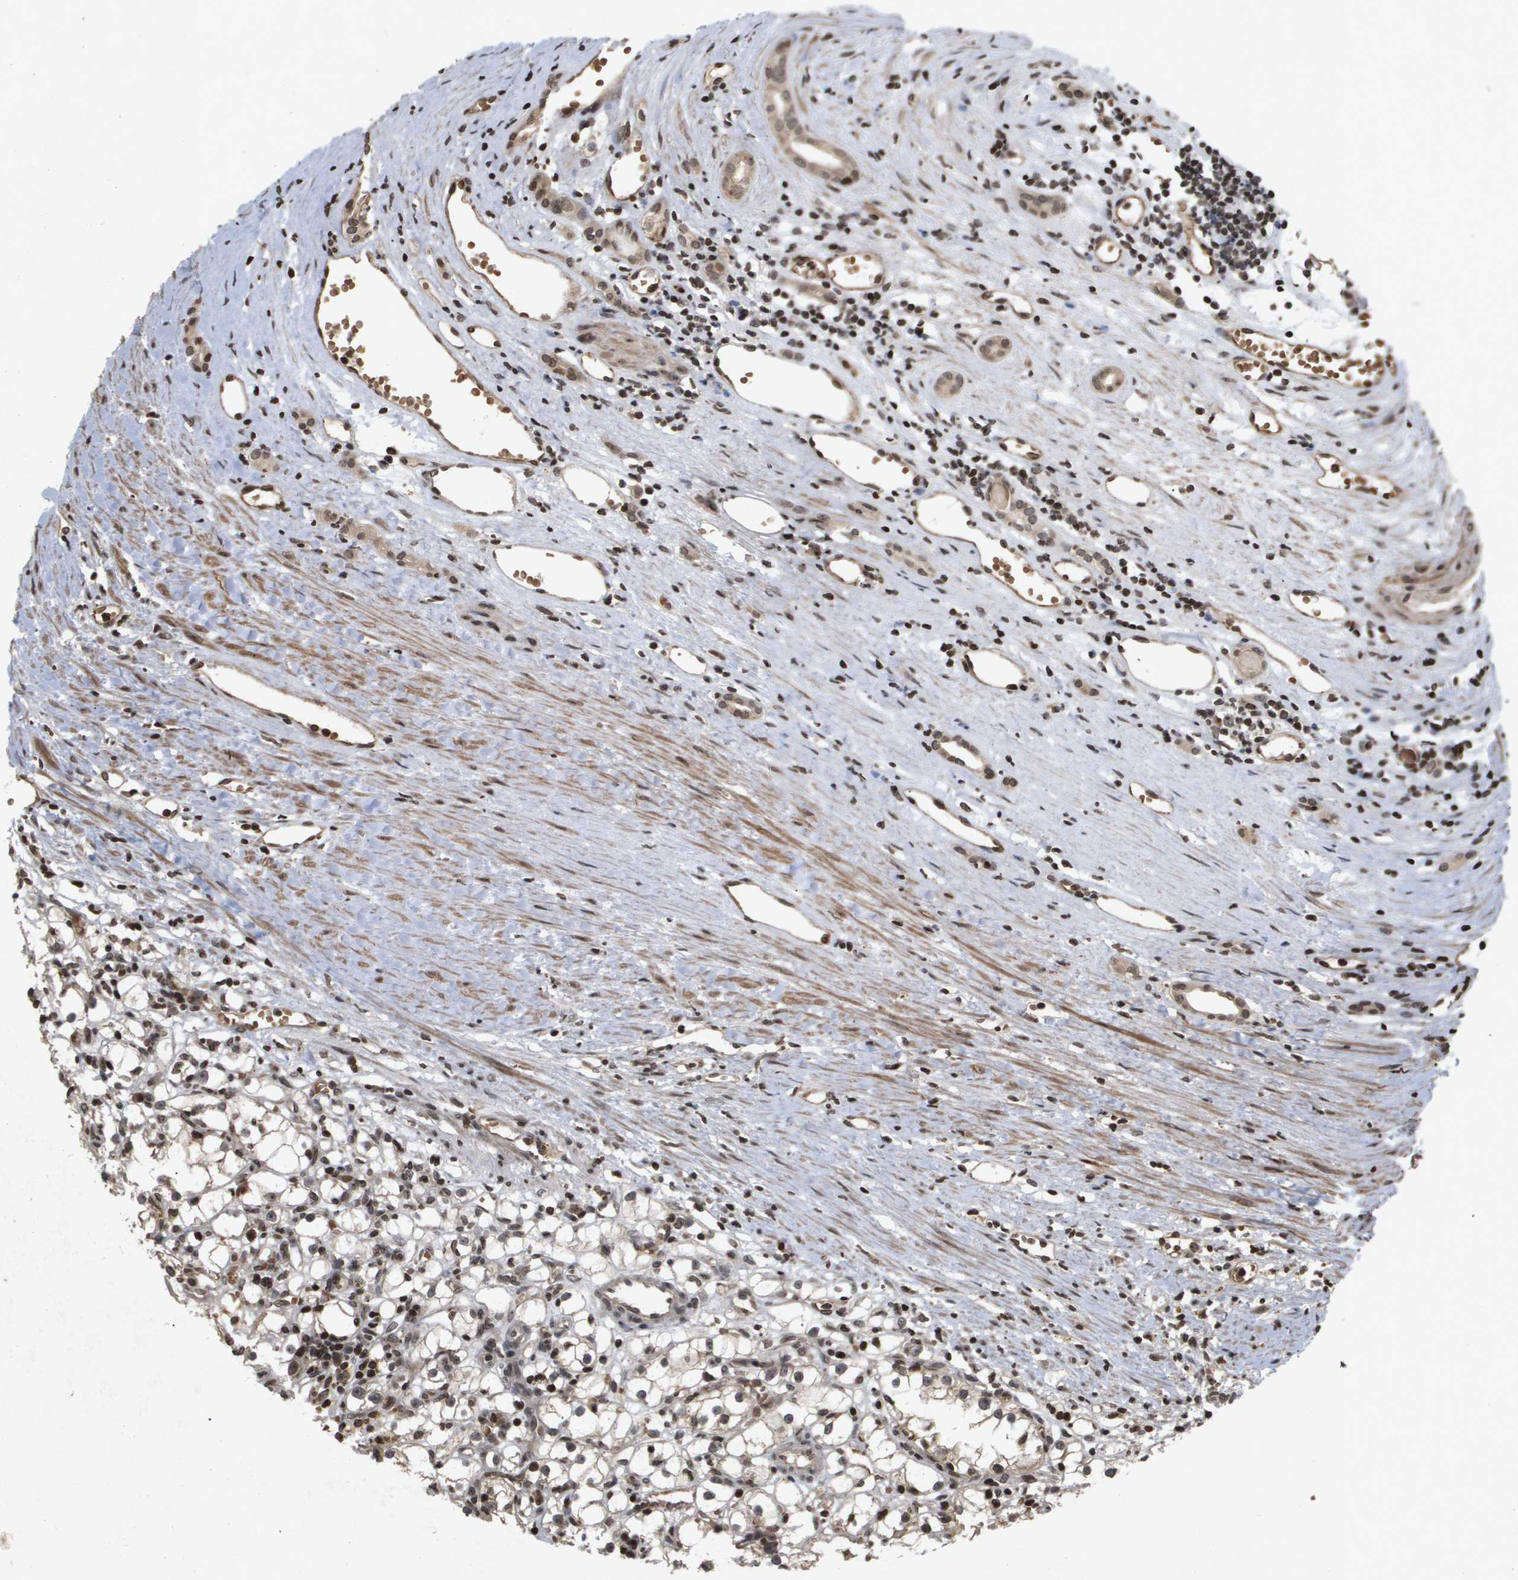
{"staining": {"intensity": "negative", "quantity": "none", "location": "none"}, "tissue": "renal cancer", "cell_type": "Tumor cells", "image_type": "cancer", "snomed": [{"axis": "morphology", "description": "Adenocarcinoma, NOS"}, {"axis": "topography", "description": "Kidney"}], "caption": "Renal adenocarcinoma was stained to show a protein in brown. There is no significant expression in tumor cells.", "gene": "HSPA6", "patient": {"sex": "male", "age": 56}}